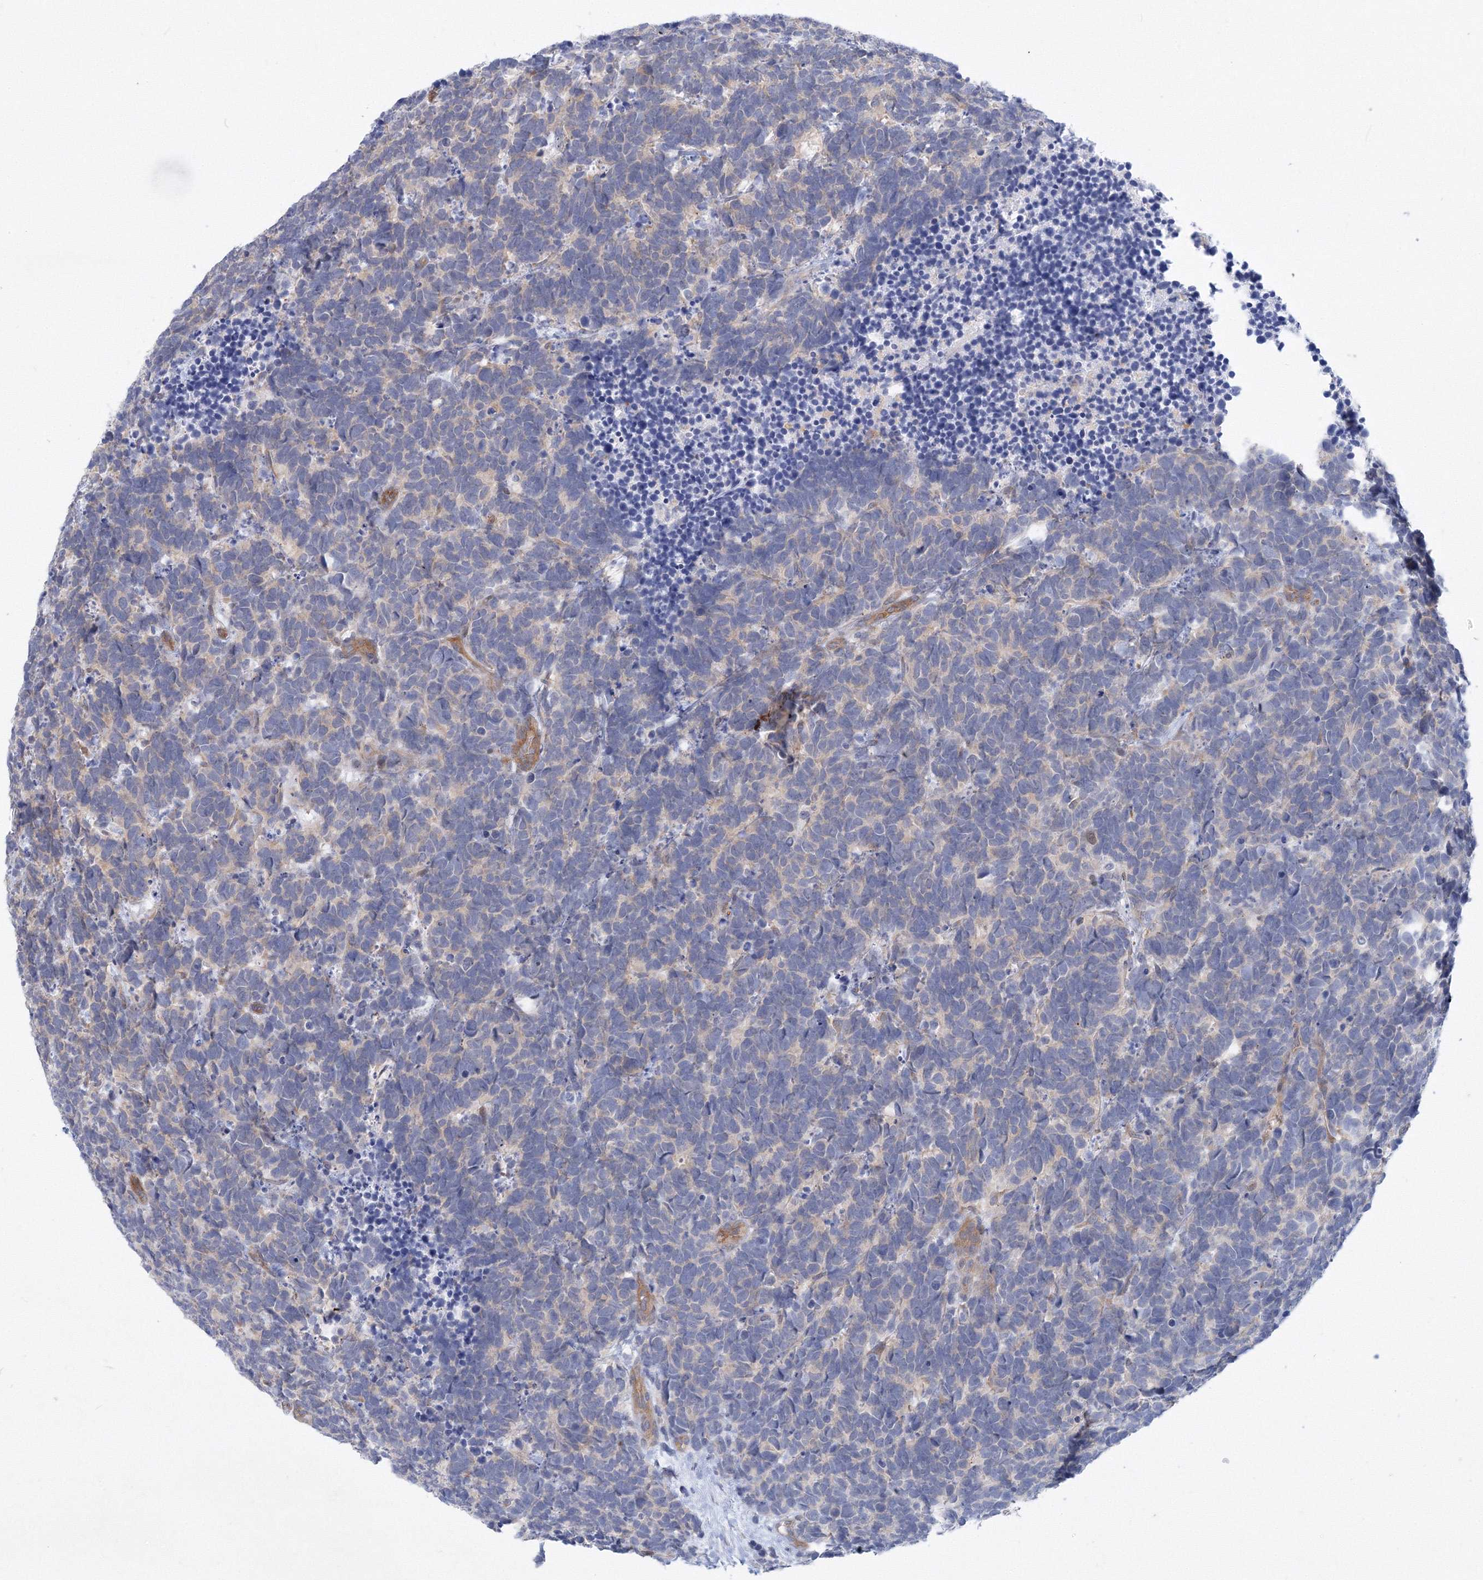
{"staining": {"intensity": "negative", "quantity": "none", "location": "none"}, "tissue": "carcinoid", "cell_type": "Tumor cells", "image_type": "cancer", "snomed": [{"axis": "morphology", "description": "Carcinoma, NOS"}, {"axis": "morphology", "description": "Carcinoid, malignant, NOS"}, {"axis": "topography", "description": "Urinary bladder"}], "caption": "High magnification brightfield microscopy of carcinoma stained with DAB (brown) and counterstained with hematoxylin (blue): tumor cells show no significant staining.", "gene": "TANC1", "patient": {"sex": "male", "age": 57}}